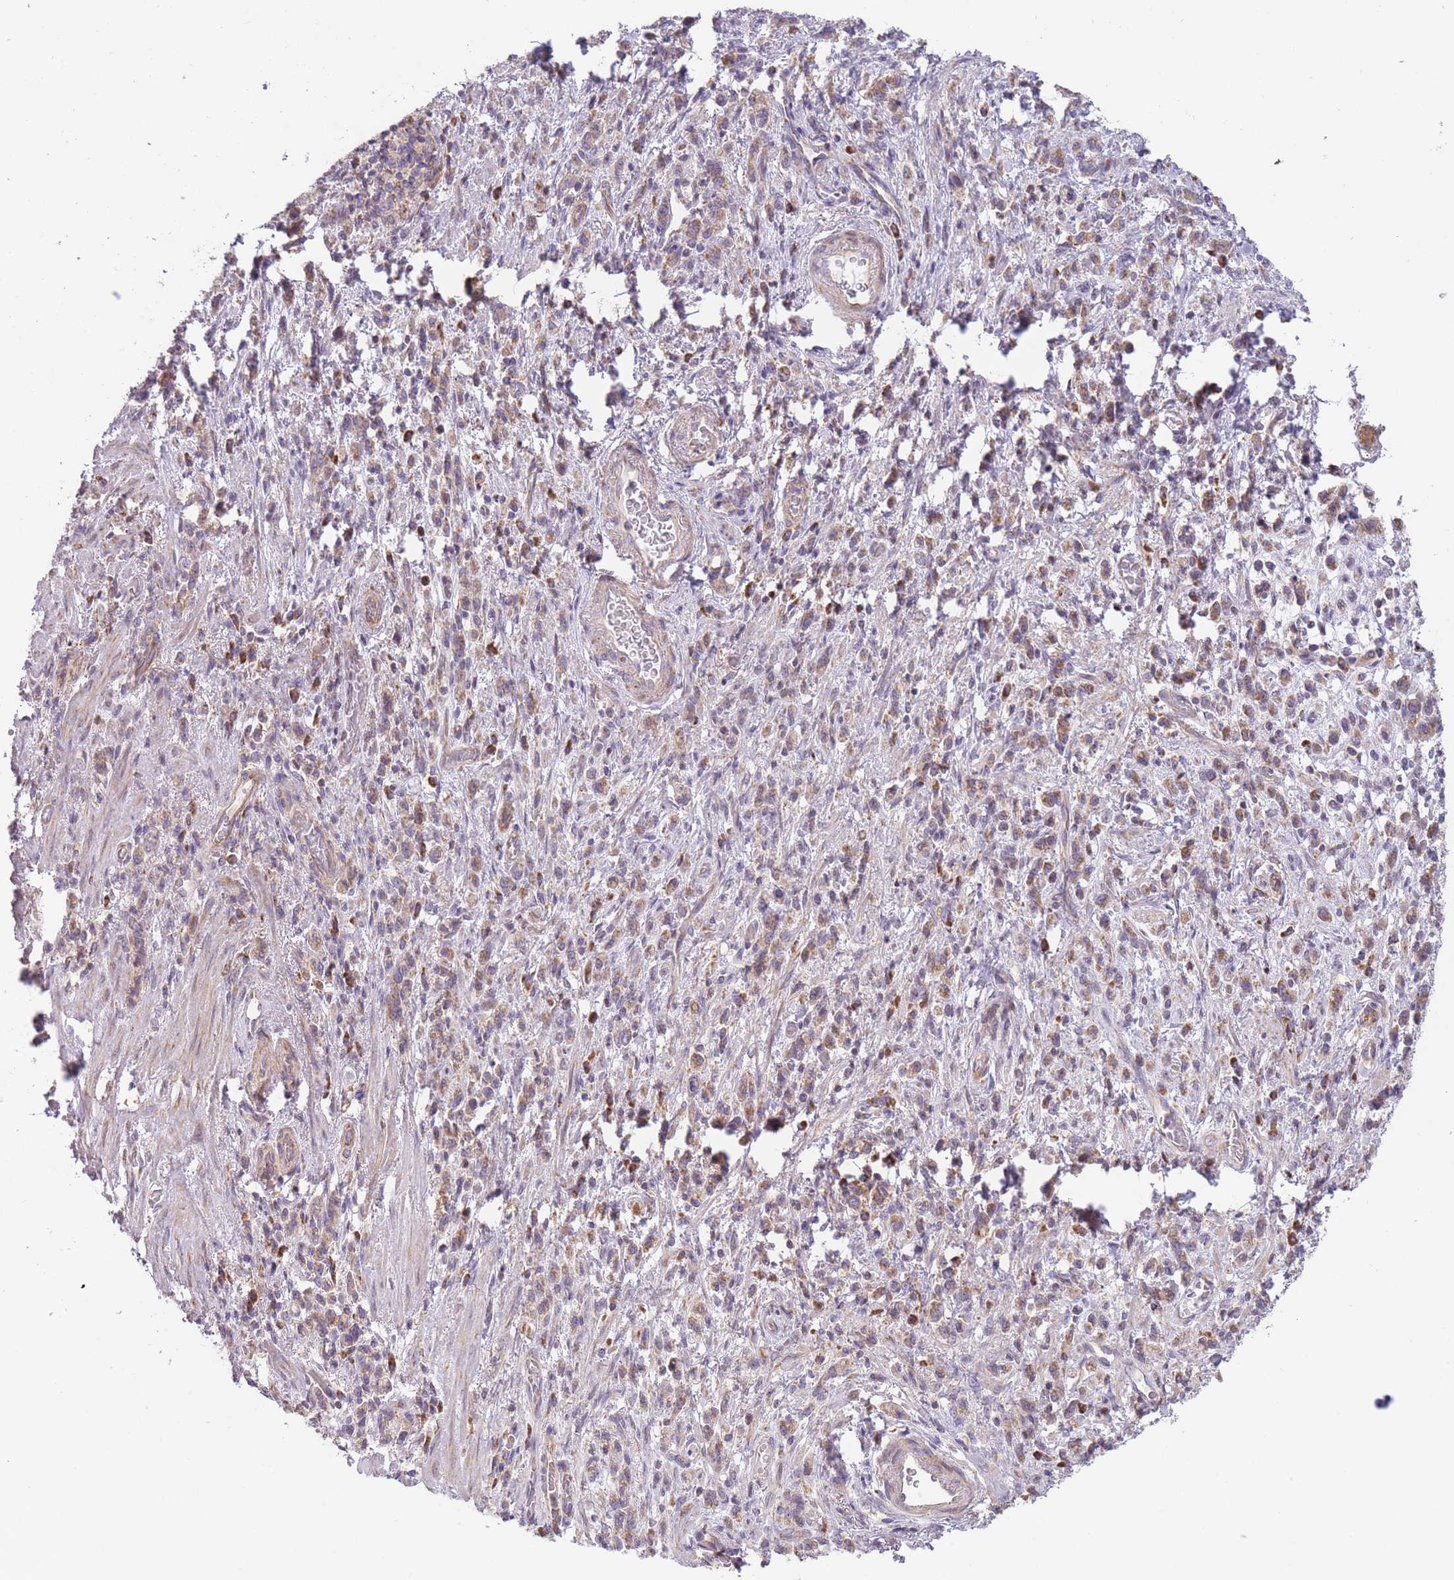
{"staining": {"intensity": "weak", "quantity": ">75%", "location": "cytoplasmic/membranous"}, "tissue": "stomach cancer", "cell_type": "Tumor cells", "image_type": "cancer", "snomed": [{"axis": "morphology", "description": "Adenocarcinoma, NOS"}, {"axis": "topography", "description": "Stomach"}], "caption": "Adenocarcinoma (stomach) stained with immunohistochemistry (IHC) exhibits weak cytoplasmic/membranous staining in about >75% of tumor cells. (Brightfield microscopy of DAB IHC at high magnification).", "gene": "NDUFA9", "patient": {"sex": "male", "age": 77}}